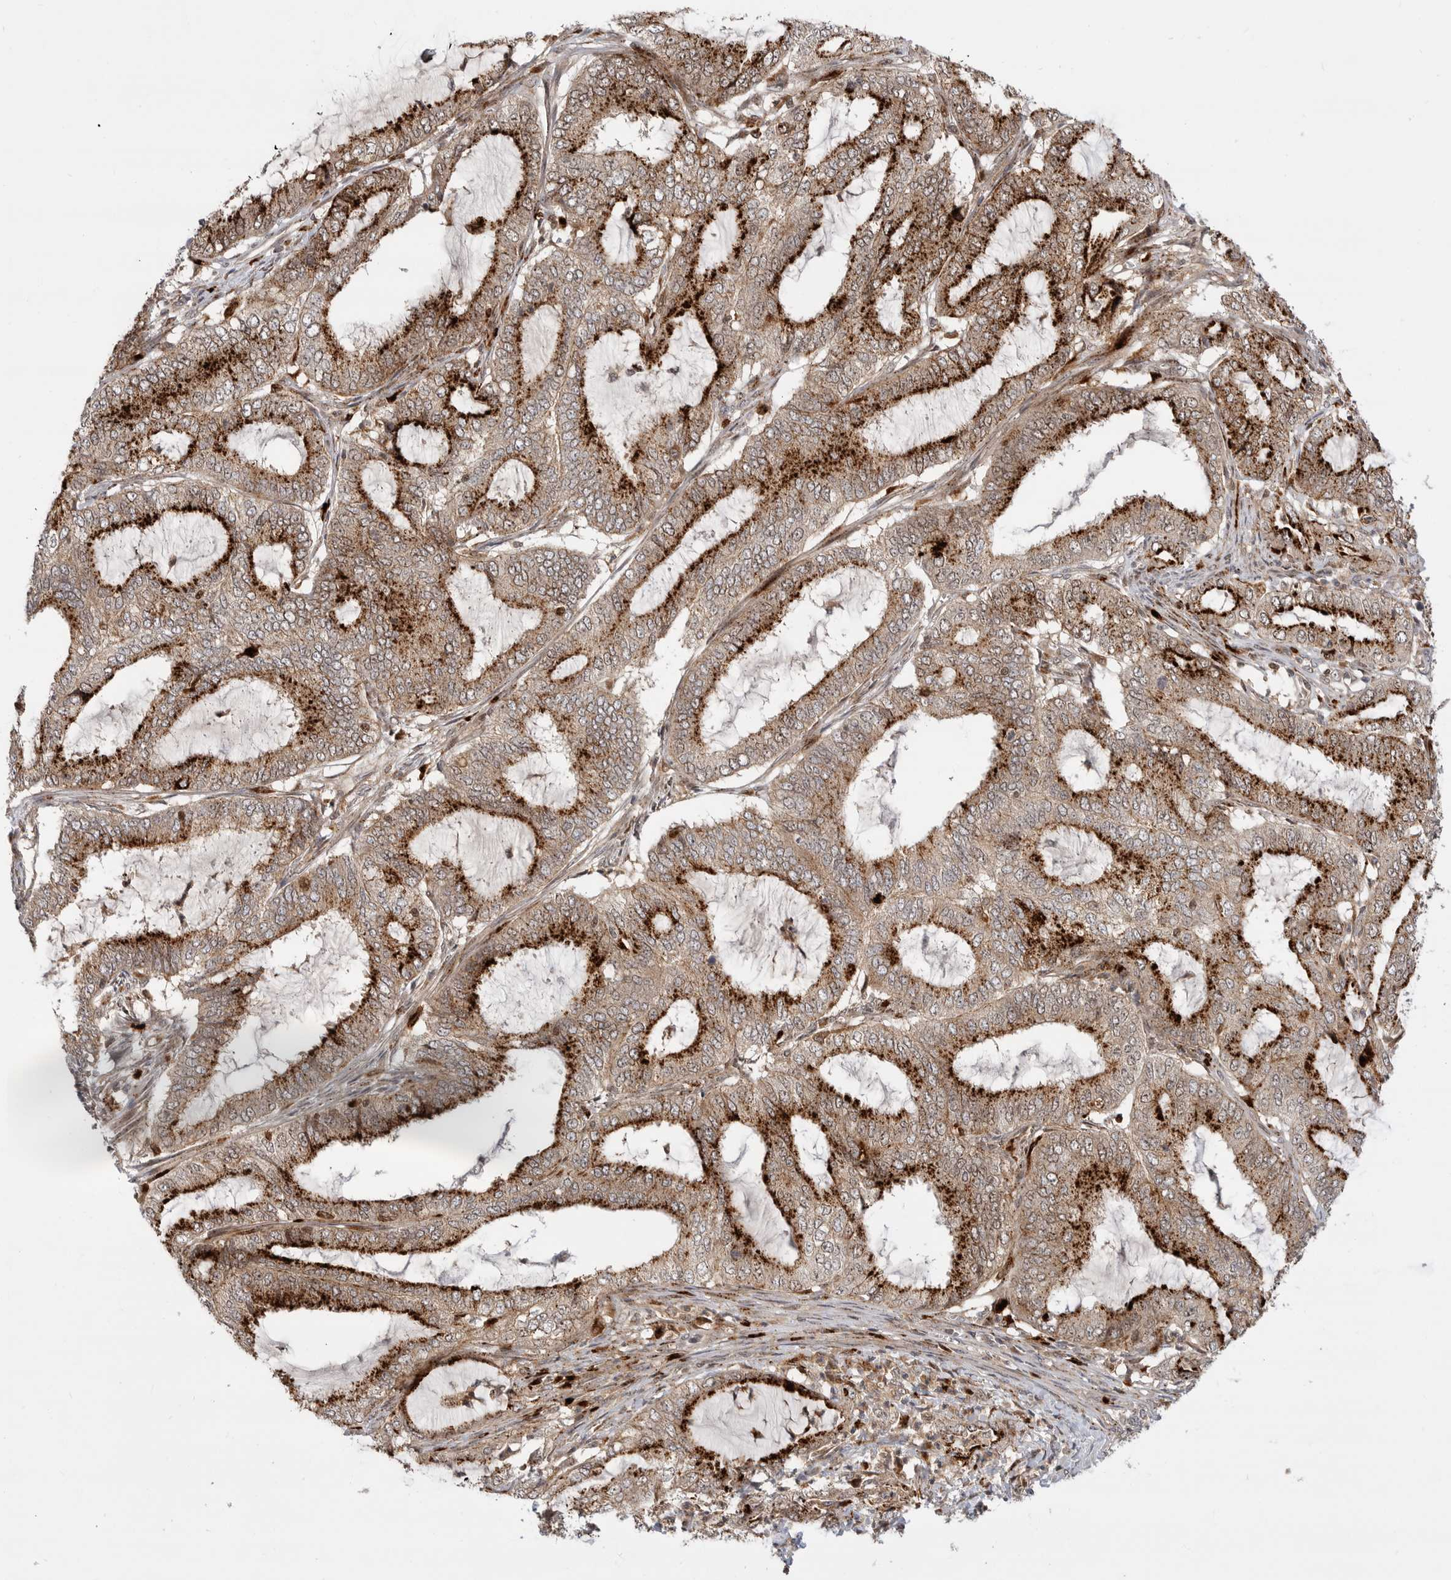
{"staining": {"intensity": "strong", "quantity": "25%-75%", "location": "cytoplasmic/membranous"}, "tissue": "endometrial cancer", "cell_type": "Tumor cells", "image_type": "cancer", "snomed": [{"axis": "morphology", "description": "Adenocarcinoma, NOS"}, {"axis": "topography", "description": "Endometrium"}], "caption": "Immunohistochemistry (IHC) (DAB (3,3'-diaminobenzidine)) staining of human adenocarcinoma (endometrial) shows strong cytoplasmic/membranous protein staining in approximately 25%-75% of tumor cells.", "gene": "CSNK1G3", "patient": {"sex": "female", "age": 51}}